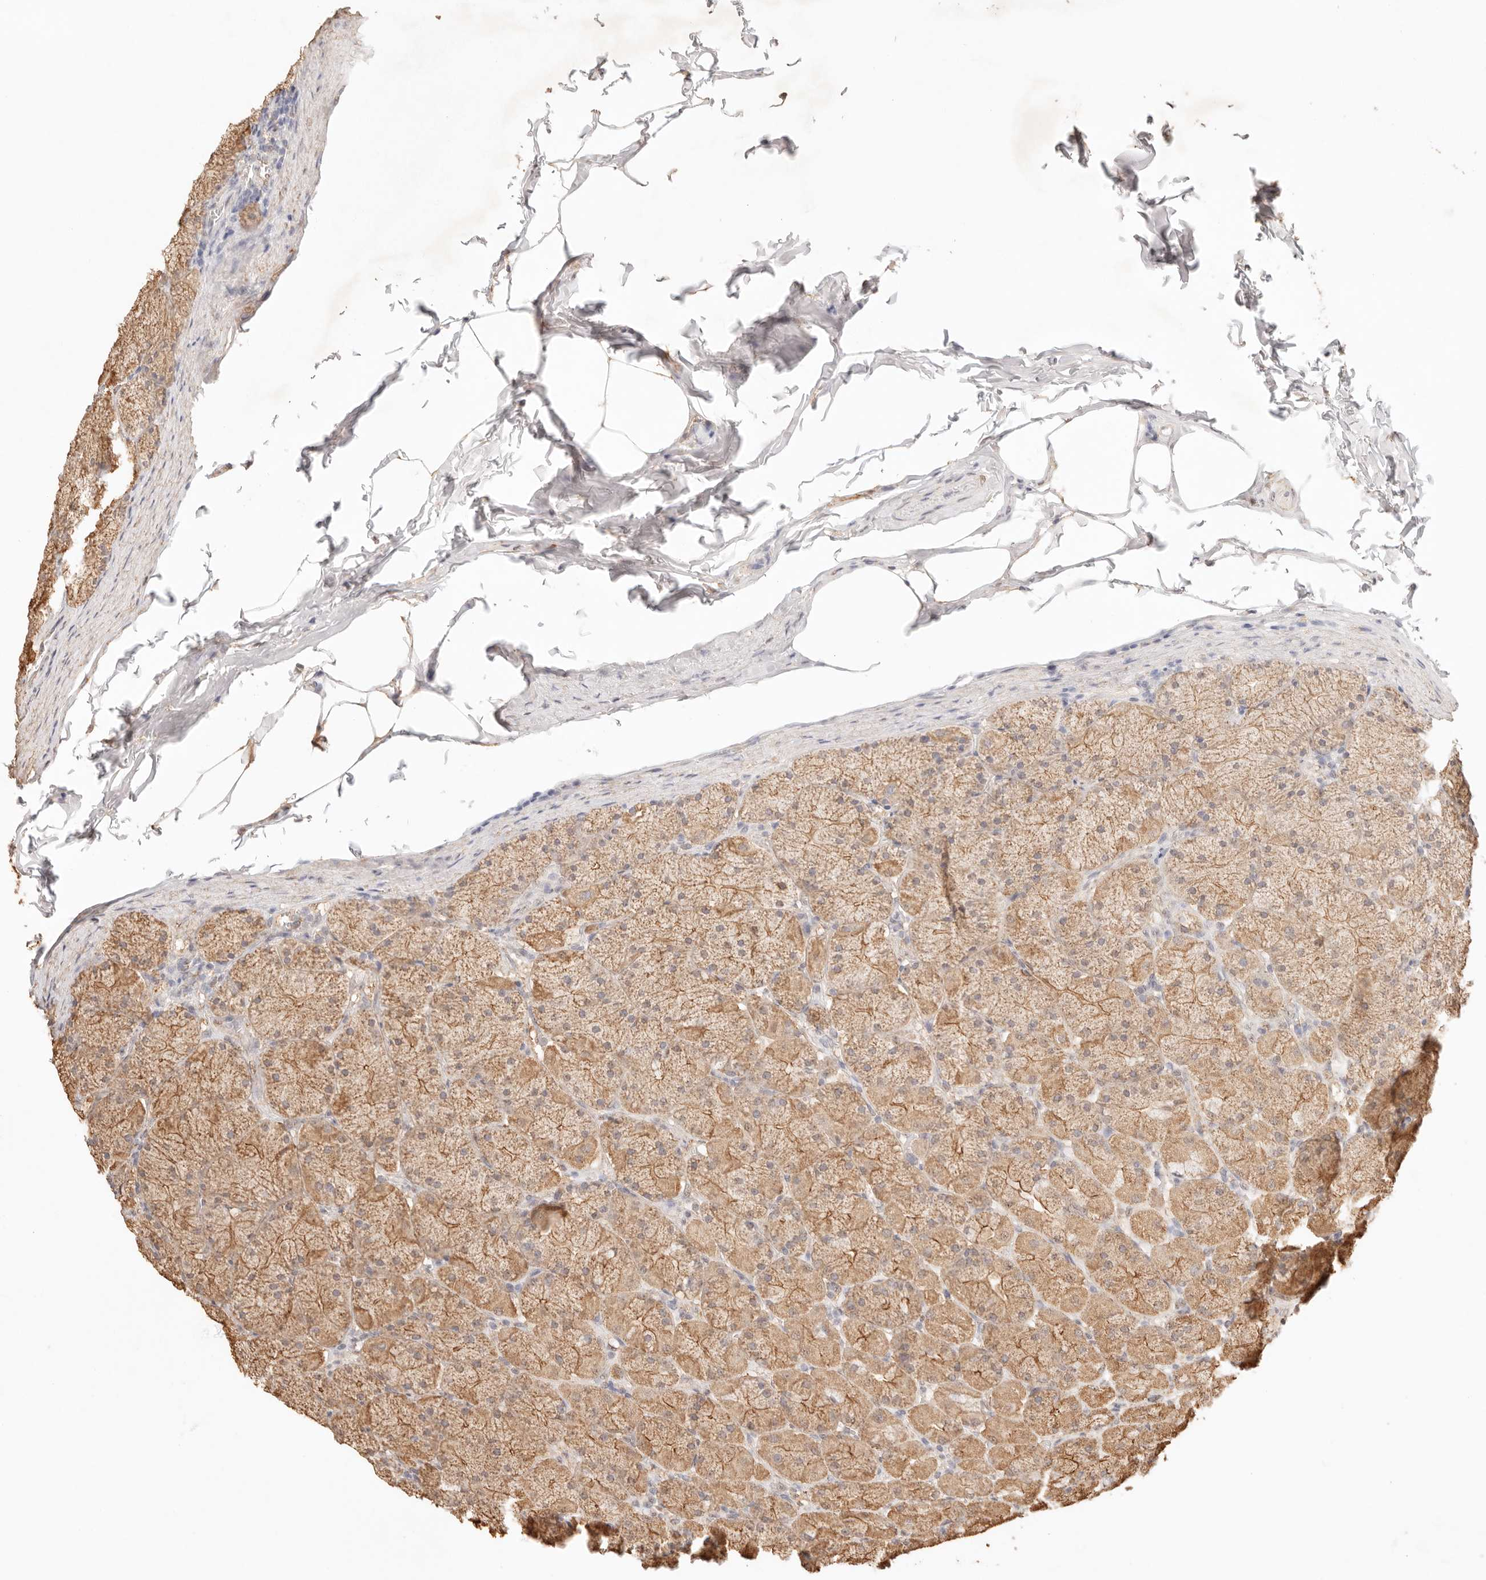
{"staining": {"intensity": "moderate", "quantity": ">75%", "location": "cytoplasmic/membranous"}, "tissue": "stomach", "cell_type": "Glandular cells", "image_type": "normal", "snomed": [{"axis": "morphology", "description": "Normal tissue, NOS"}, {"axis": "topography", "description": "Stomach, upper"}], "caption": "Brown immunohistochemical staining in benign human stomach shows moderate cytoplasmic/membranous expression in approximately >75% of glandular cells.", "gene": "IL1R2", "patient": {"sex": "female", "age": 56}}